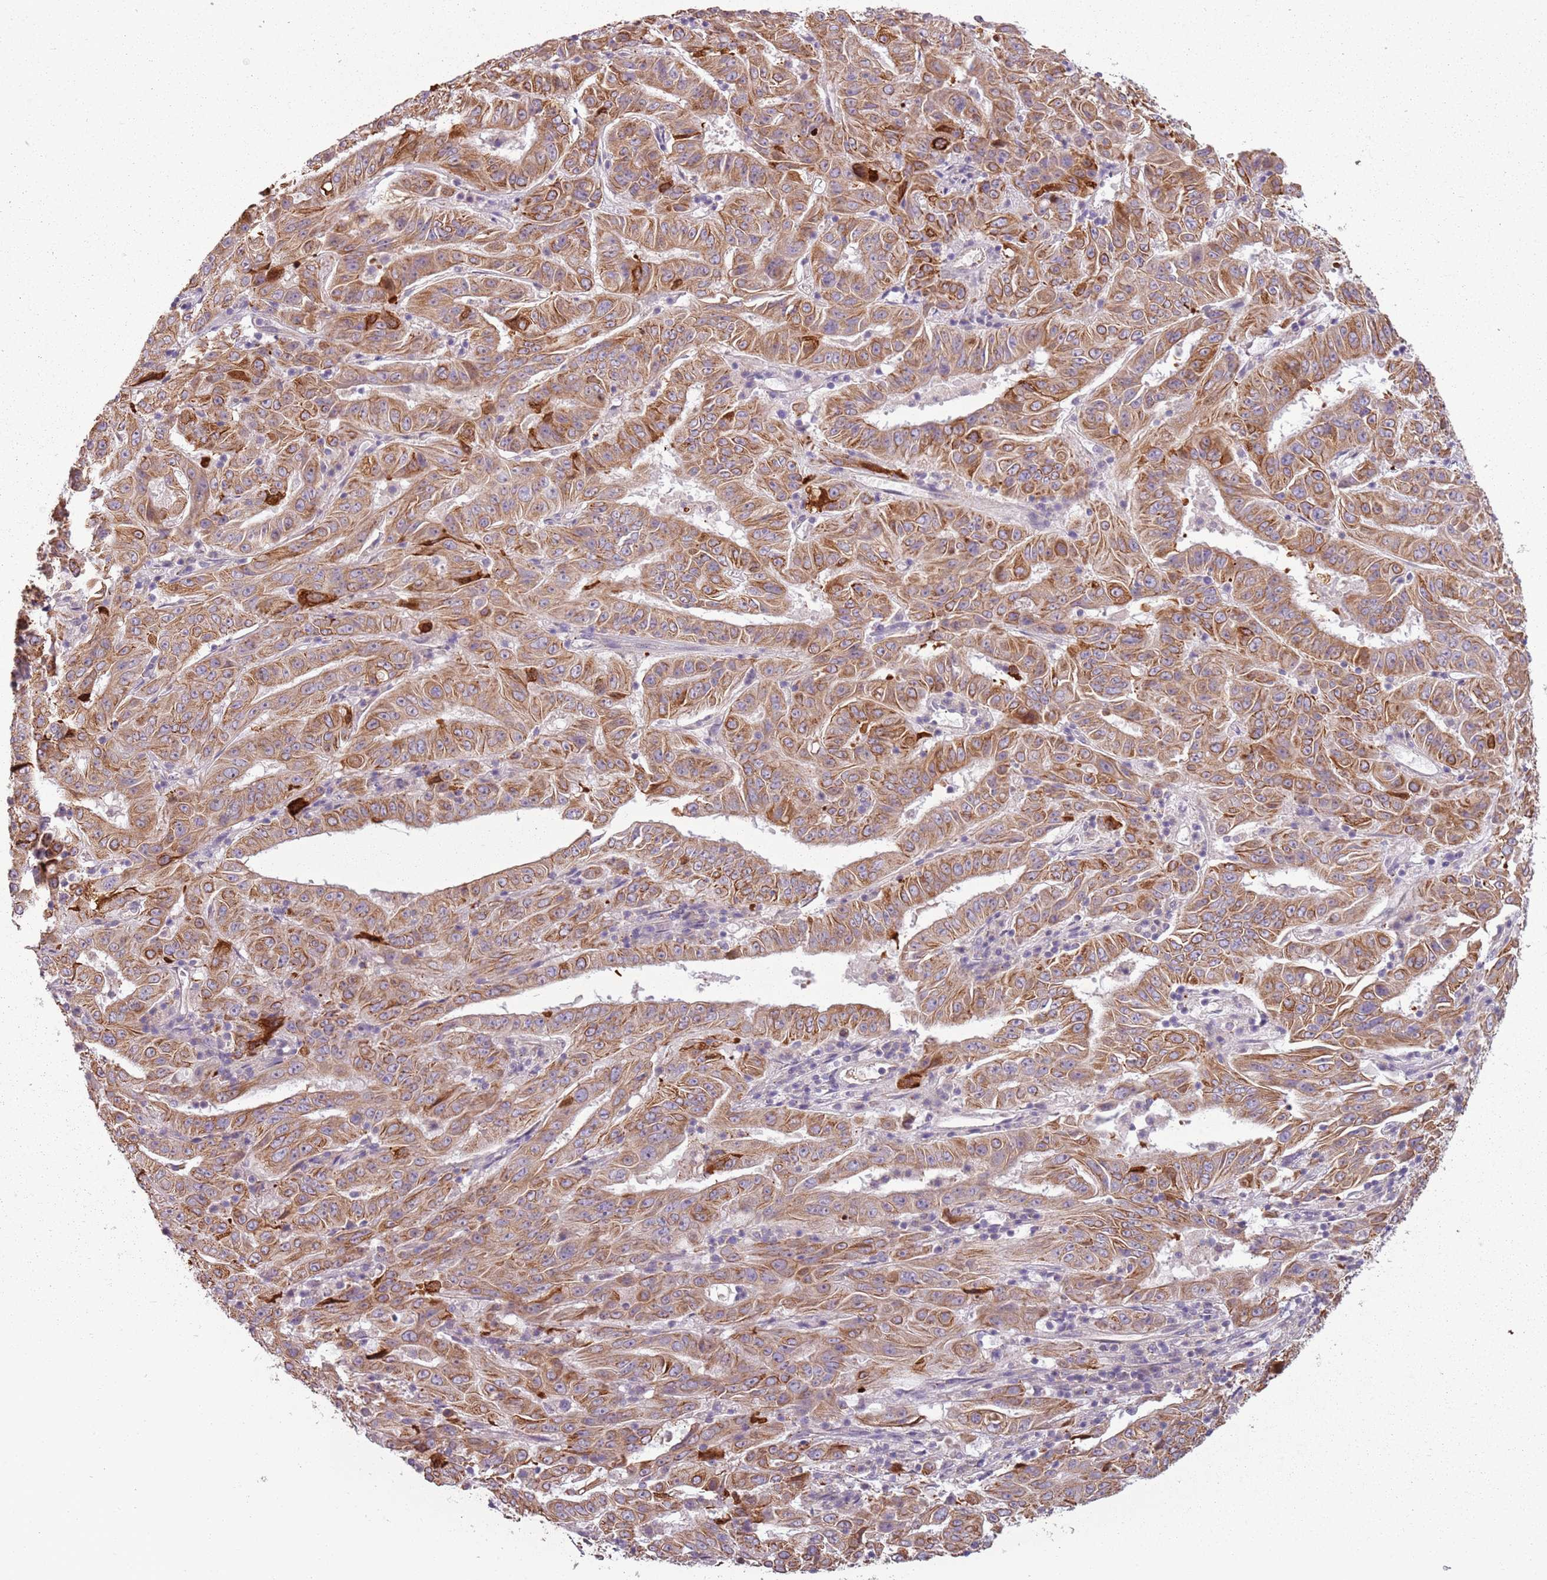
{"staining": {"intensity": "moderate", "quantity": ">75%", "location": "cytoplasmic/membranous"}, "tissue": "pancreatic cancer", "cell_type": "Tumor cells", "image_type": "cancer", "snomed": [{"axis": "morphology", "description": "Adenocarcinoma, NOS"}, {"axis": "topography", "description": "Pancreas"}], "caption": "Immunohistochemistry (IHC) (DAB (3,3'-diaminobenzidine)) staining of pancreatic cancer reveals moderate cytoplasmic/membranous protein positivity in approximately >75% of tumor cells. (IHC, brightfield microscopy, high magnification).", "gene": "TLCD2", "patient": {"sex": "male", "age": 63}}